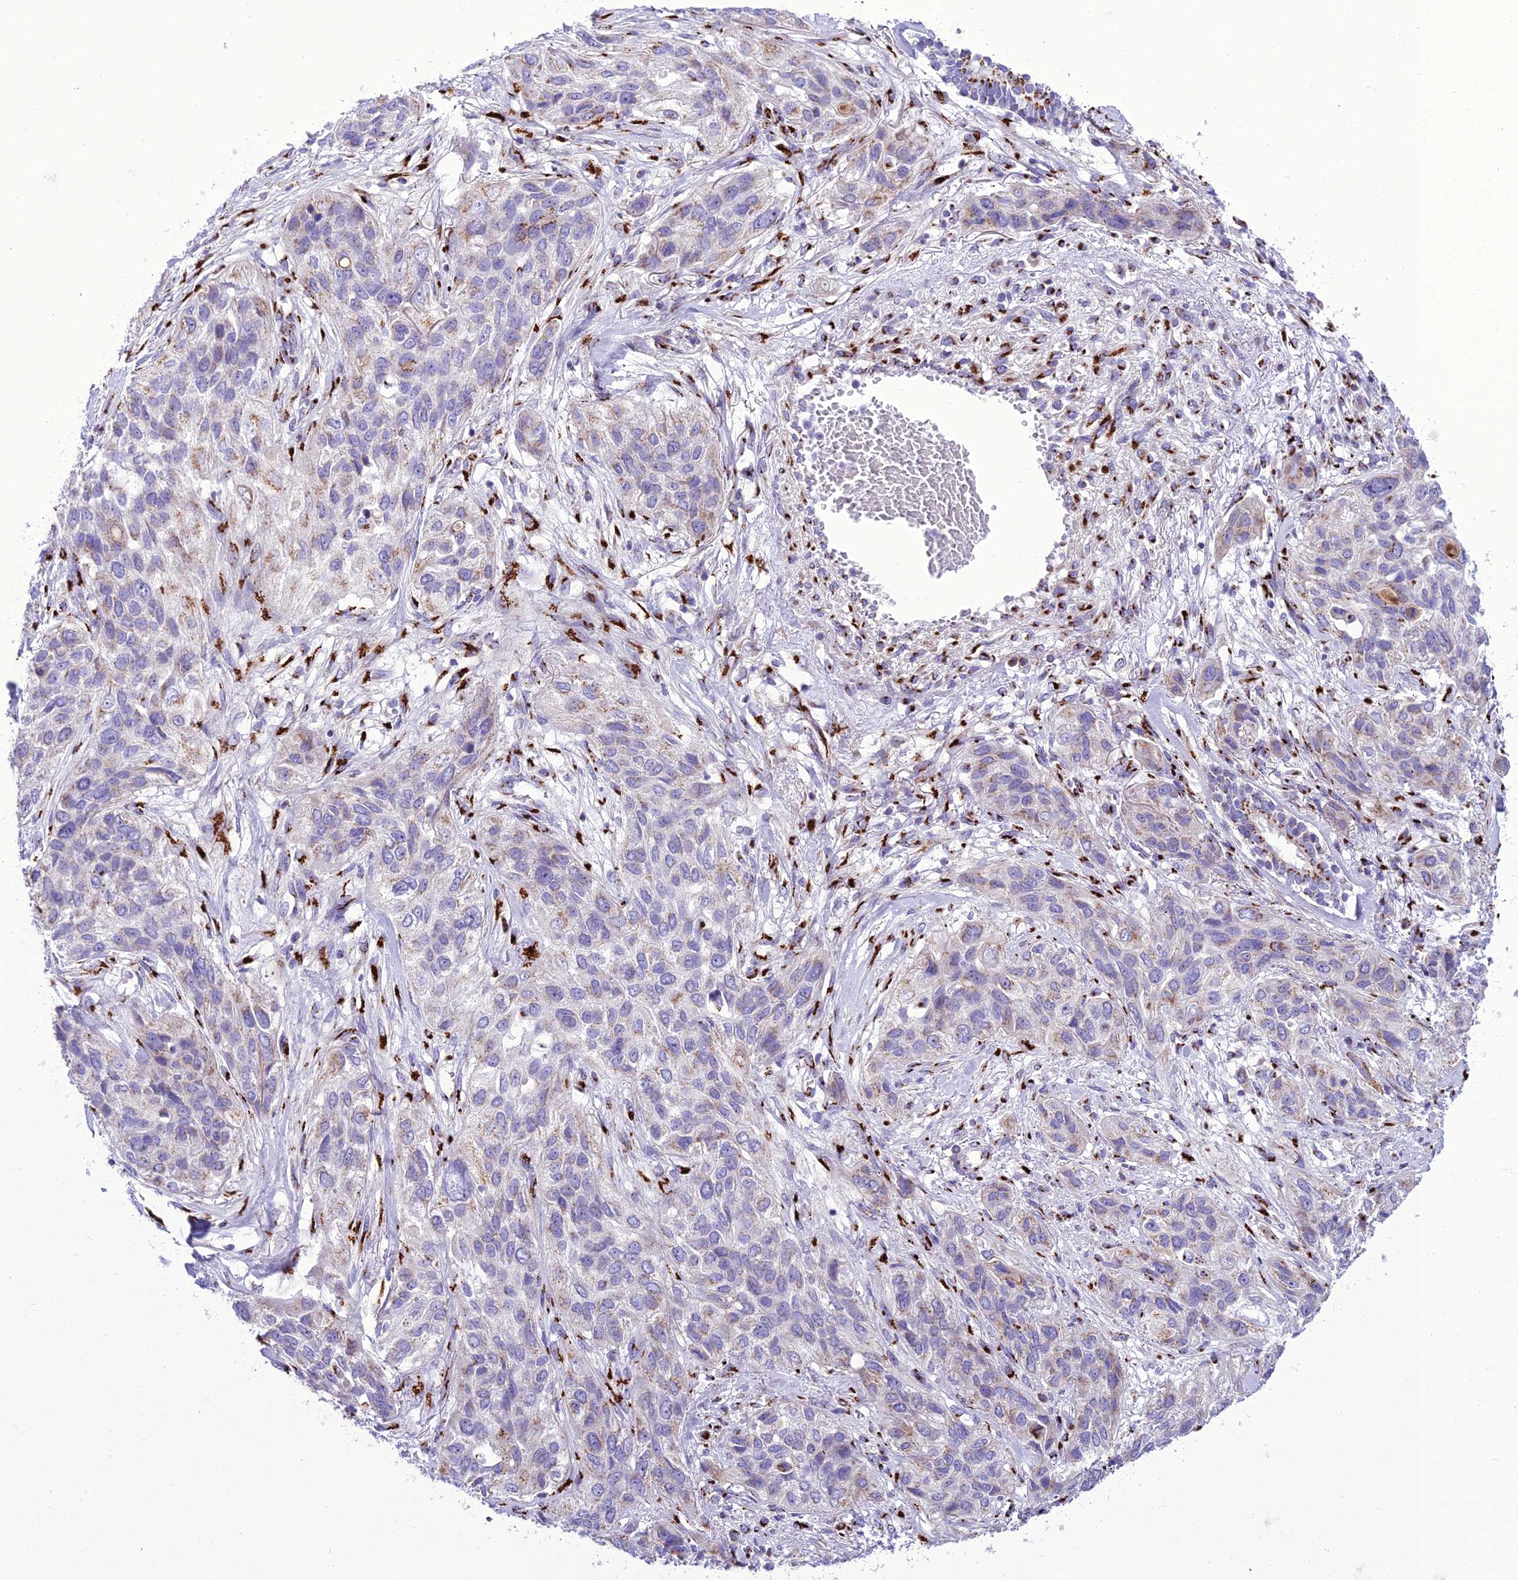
{"staining": {"intensity": "weak", "quantity": "<25%", "location": "cytoplasmic/membranous"}, "tissue": "lung cancer", "cell_type": "Tumor cells", "image_type": "cancer", "snomed": [{"axis": "morphology", "description": "Squamous cell carcinoma, NOS"}, {"axis": "topography", "description": "Lung"}], "caption": "Lung cancer (squamous cell carcinoma) was stained to show a protein in brown. There is no significant expression in tumor cells. Nuclei are stained in blue.", "gene": "GOLM2", "patient": {"sex": "female", "age": 70}}